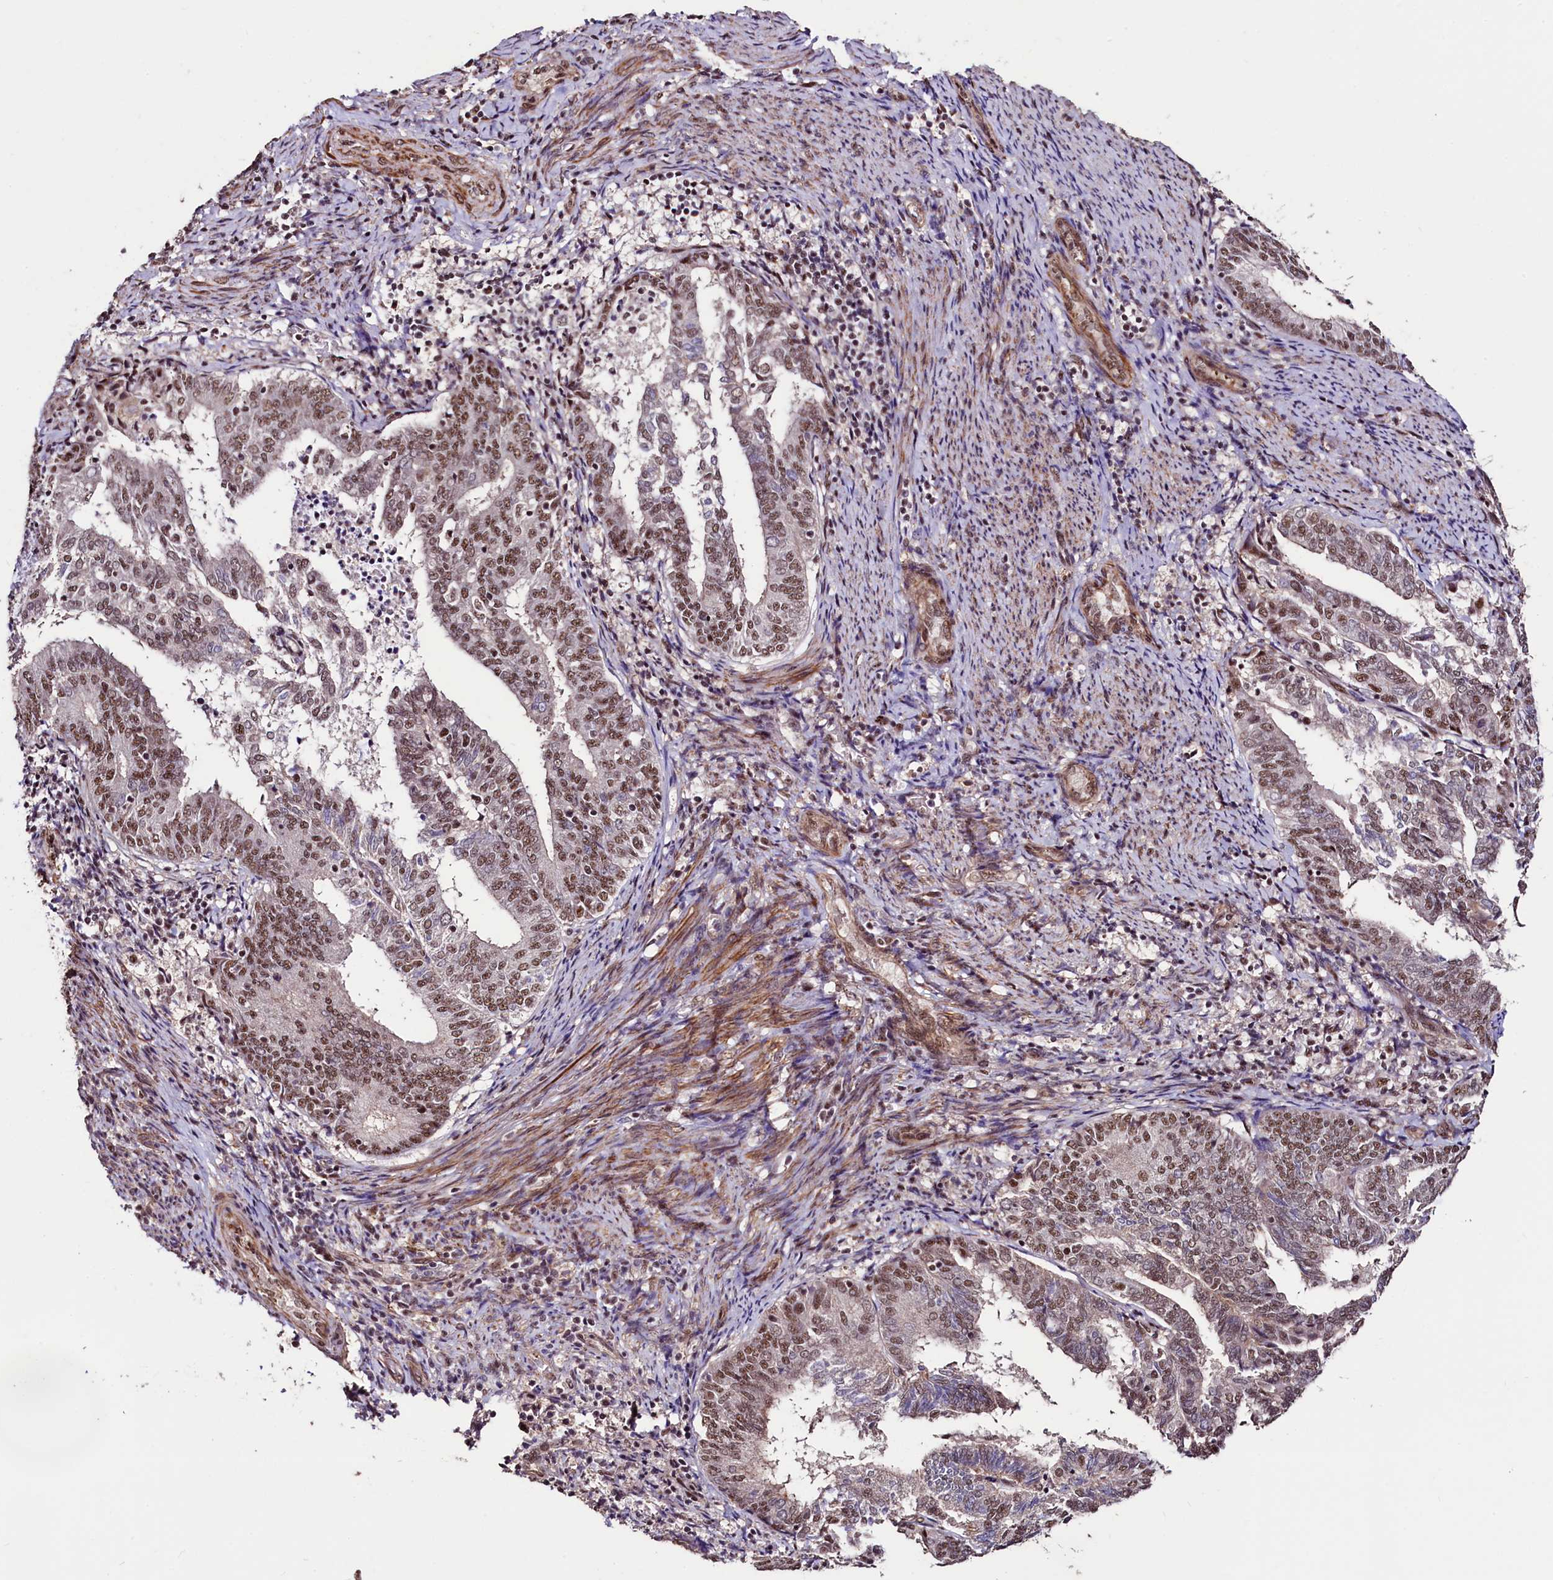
{"staining": {"intensity": "moderate", "quantity": ">75%", "location": "nuclear"}, "tissue": "endometrial cancer", "cell_type": "Tumor cells", "image_type": "cancer", "snomed": [{"axis": "morphology", "description": "Adenocarcinoma, NOS"}, {"axis": "topography", "description": "Endometrium"}], "caption": "Immunohistochemical staining of human endometrial cancer (adenocarcinoma) reveals moderate nuclear protein positivity in approximately >75% of tumor cells. (DAB = brown stain, brightfield microscopy at high magnification).", "gene": "SFSWAP", "patient": {"sex": "female", "age": 80}}